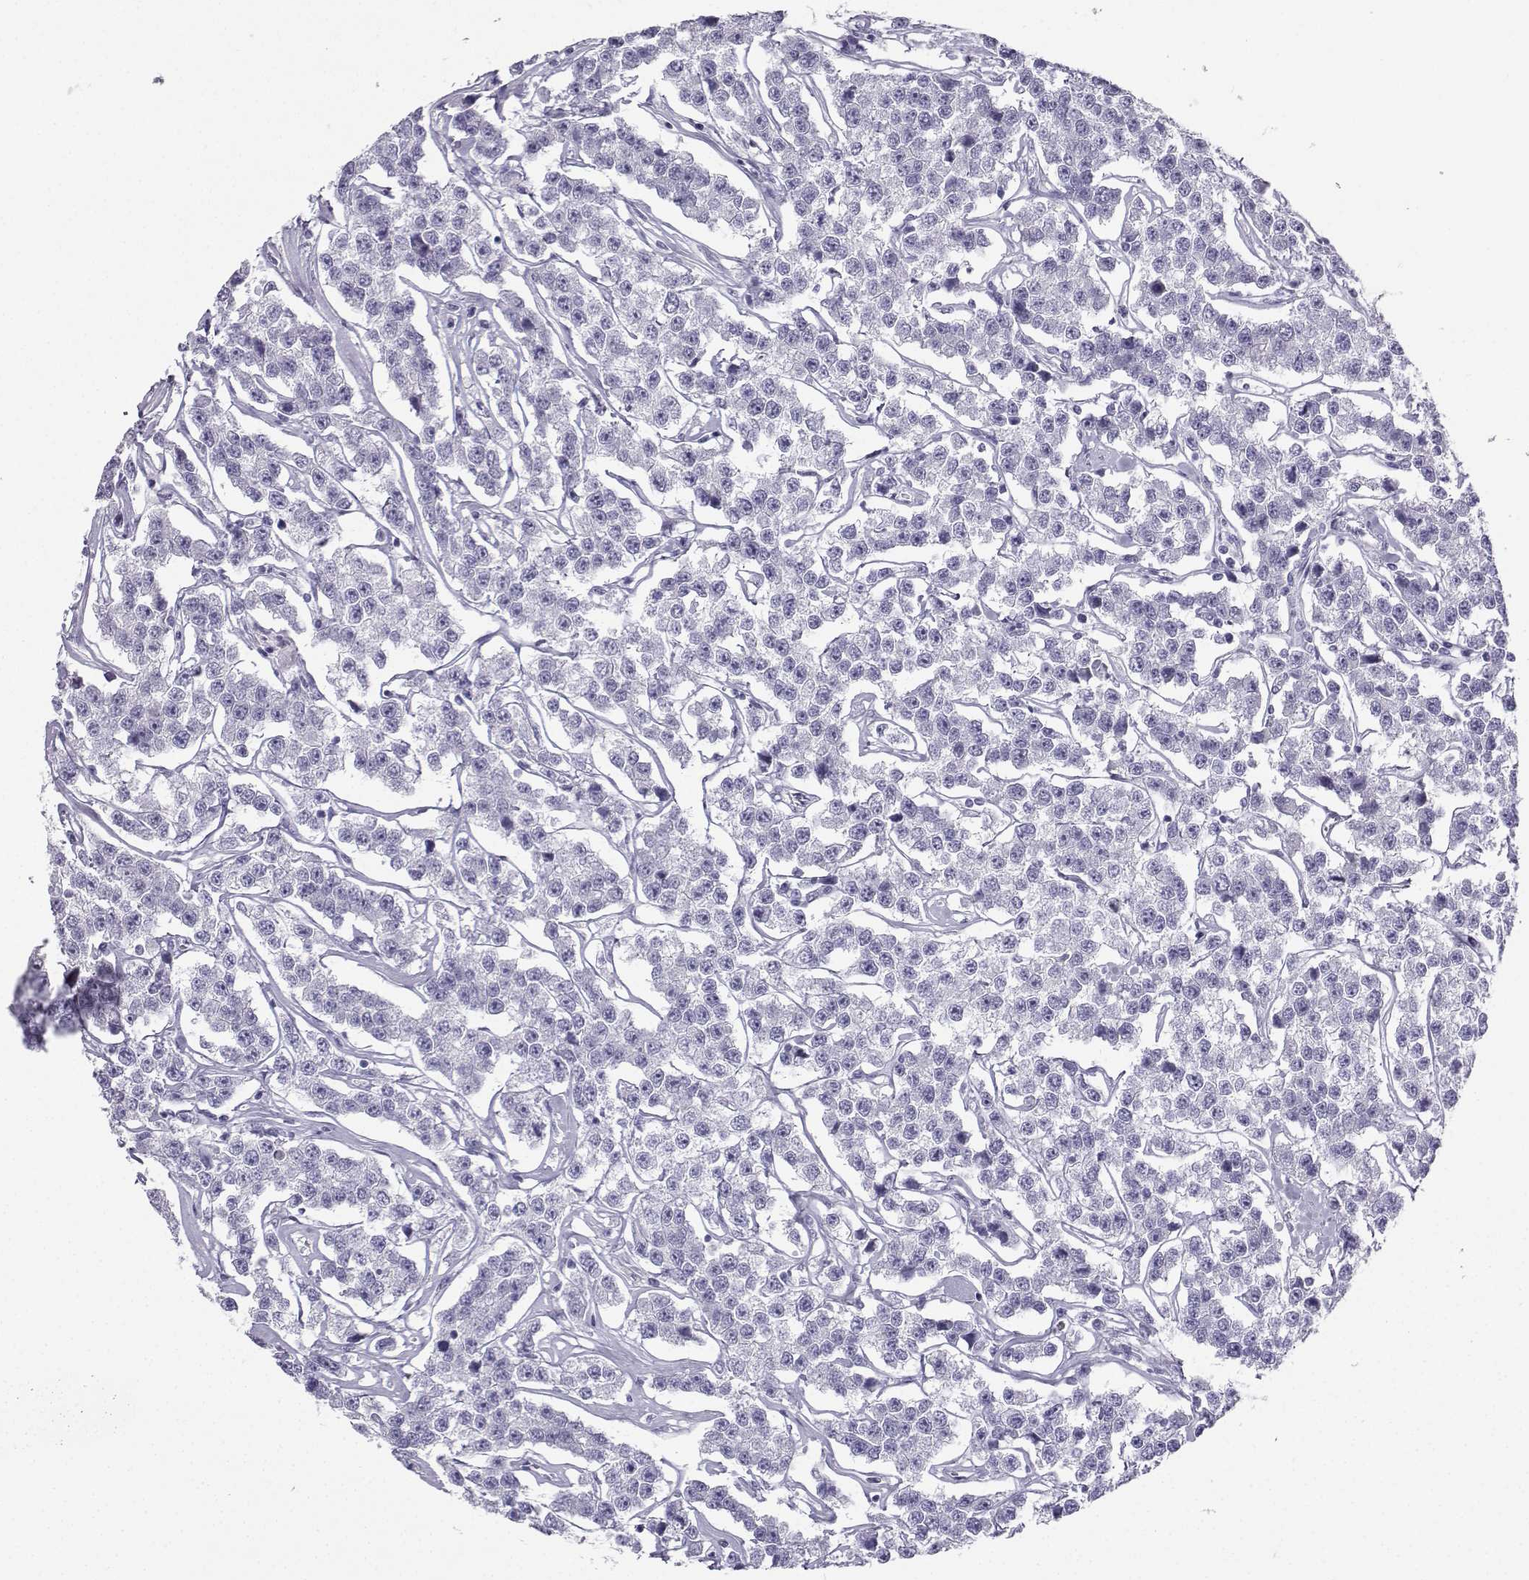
{"staining": {"intensity": "negative", "quantity": "none", "location": "none"}, "tissue": "testis cancer", "cell_type": "Tumor cells", "image_type": "cancer", "snomed": [{"axis": "morphology", "description": "Seminoma, NOS"}, {"axis": "topography", "description": "Testis"}], "caption": "Testis seminoma was stained to show a protein in brown. There is no significant positivity in tumor cells.", "gene": "NEFL", "patient": {"sex": "male", "age": 59}}